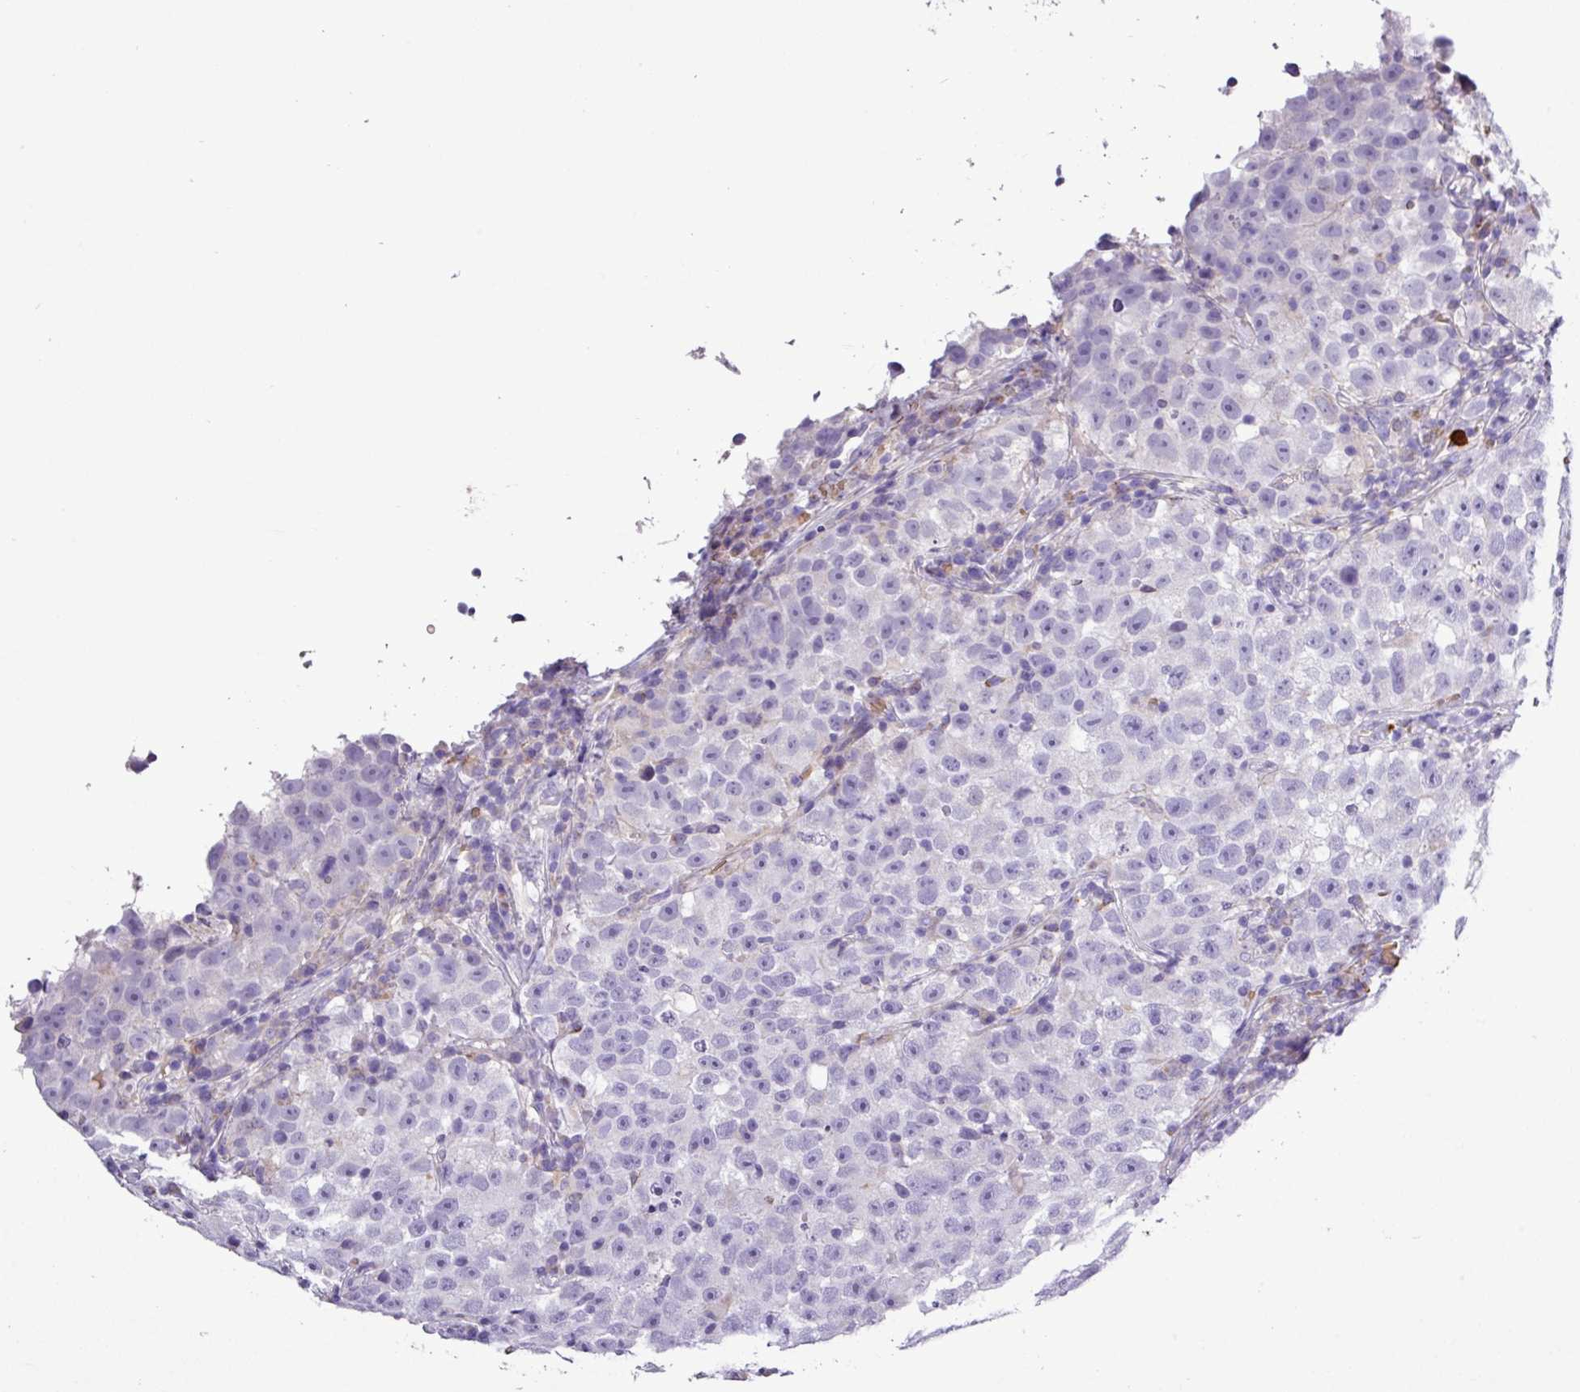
{"staining": {"intensity": "negative", "quantity": "none", "location": "none"}, "tissue": "testis cancer", "cell_type": "Tumor cells", "image_type": "cancer", "snomed": [{"axis": "morphology", "description": "Seminoma, NOS"}, {"axis": "topography", "description": "Testis"}], "caption": "Immunohistochemistry micrograph of neoplastic tissue: human testis cancer stained with DAB displays no significant protein expression in tumor cells. Brightfield microscopy of immunohistochemistry stained with DAB (brown) and hematoxylin (blue), captured at high magnification.", "gene": "MGAT4B", "patient": {"sex": "male", "age": 22}}